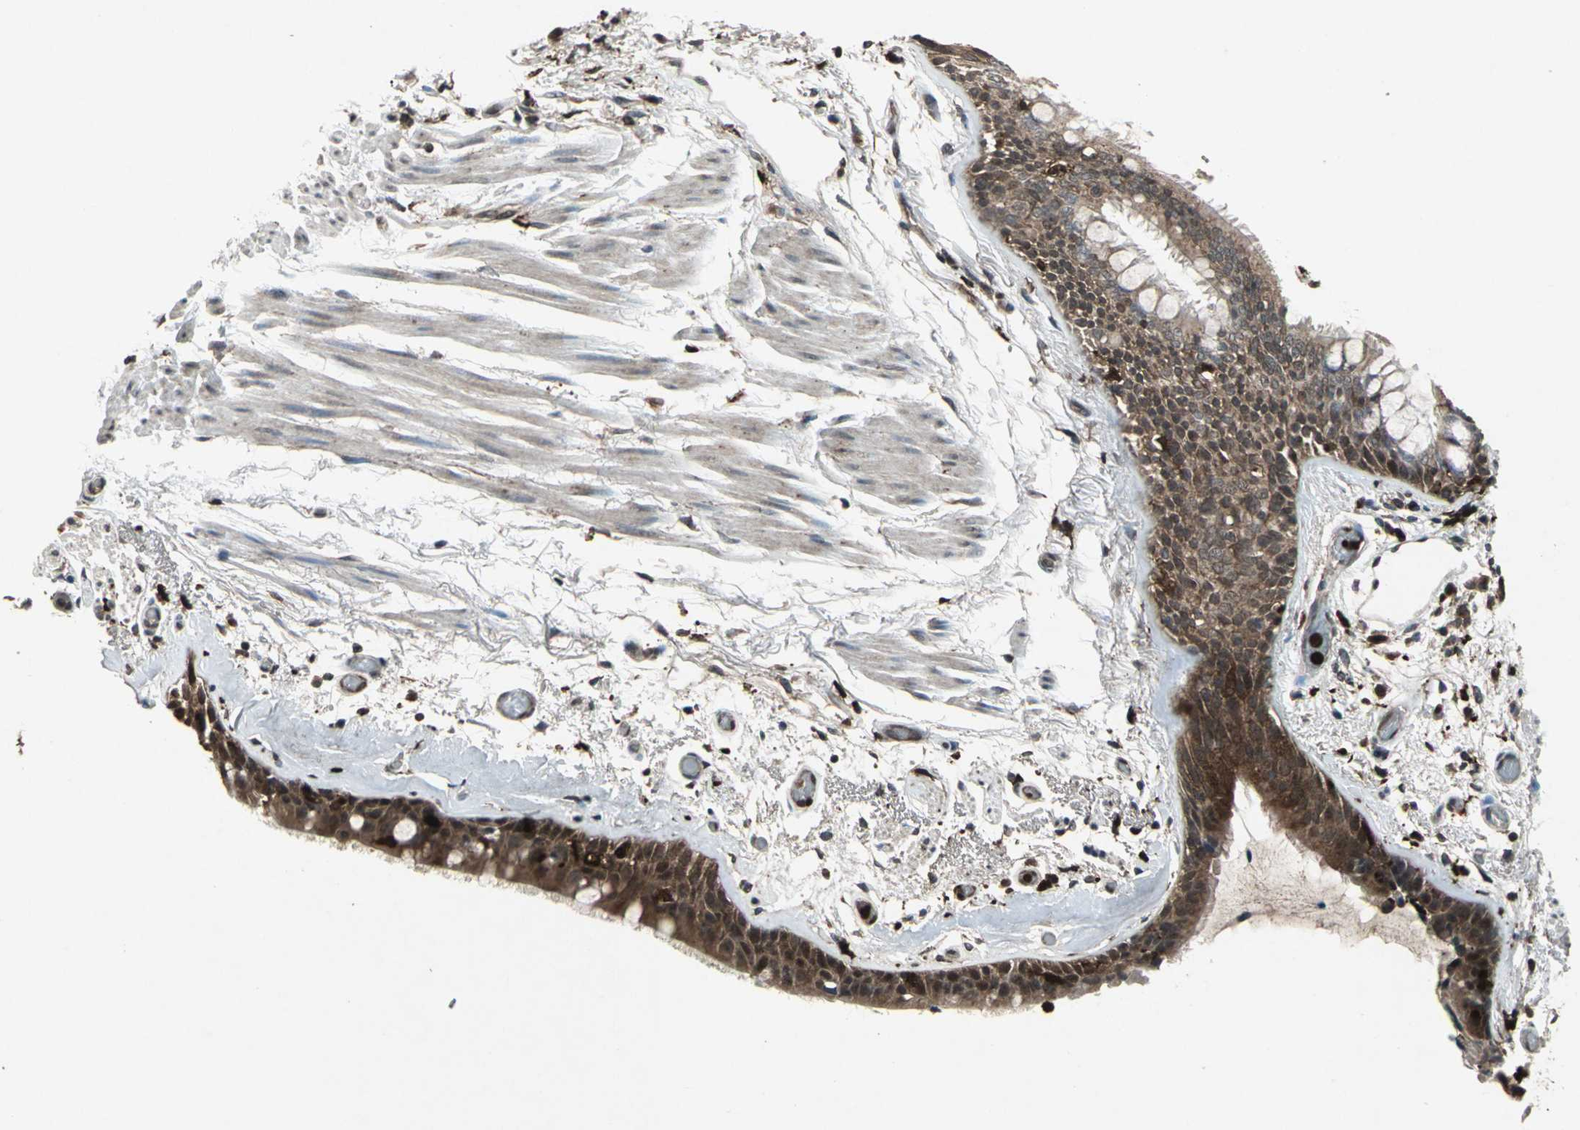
{"staining": {"intensity": "strong", "quantity": ">75%", "location": "cytoplasmic/membranous"}, "tissue": "bronchus", "cell_type": "Respiratory epithelial cells", "image_type": "normal", "snomed": [{"axis": "morphology", "description": "Normal tissue, NOS"}, {"axis": "morphology", "description": "Adenocarcinoma, NOS"}, {"axis": "topography", "description": "Bronchus"}, {"axis": "topography", "description": "Lung"}], "caption": "Protein analysis of normal bronchus shows strong cytoplasmic/membranous staining in about >75% of respiratory epithelial cells.", "gene": "PYCARD", "patient": {"sex": "female", "age": 54}}